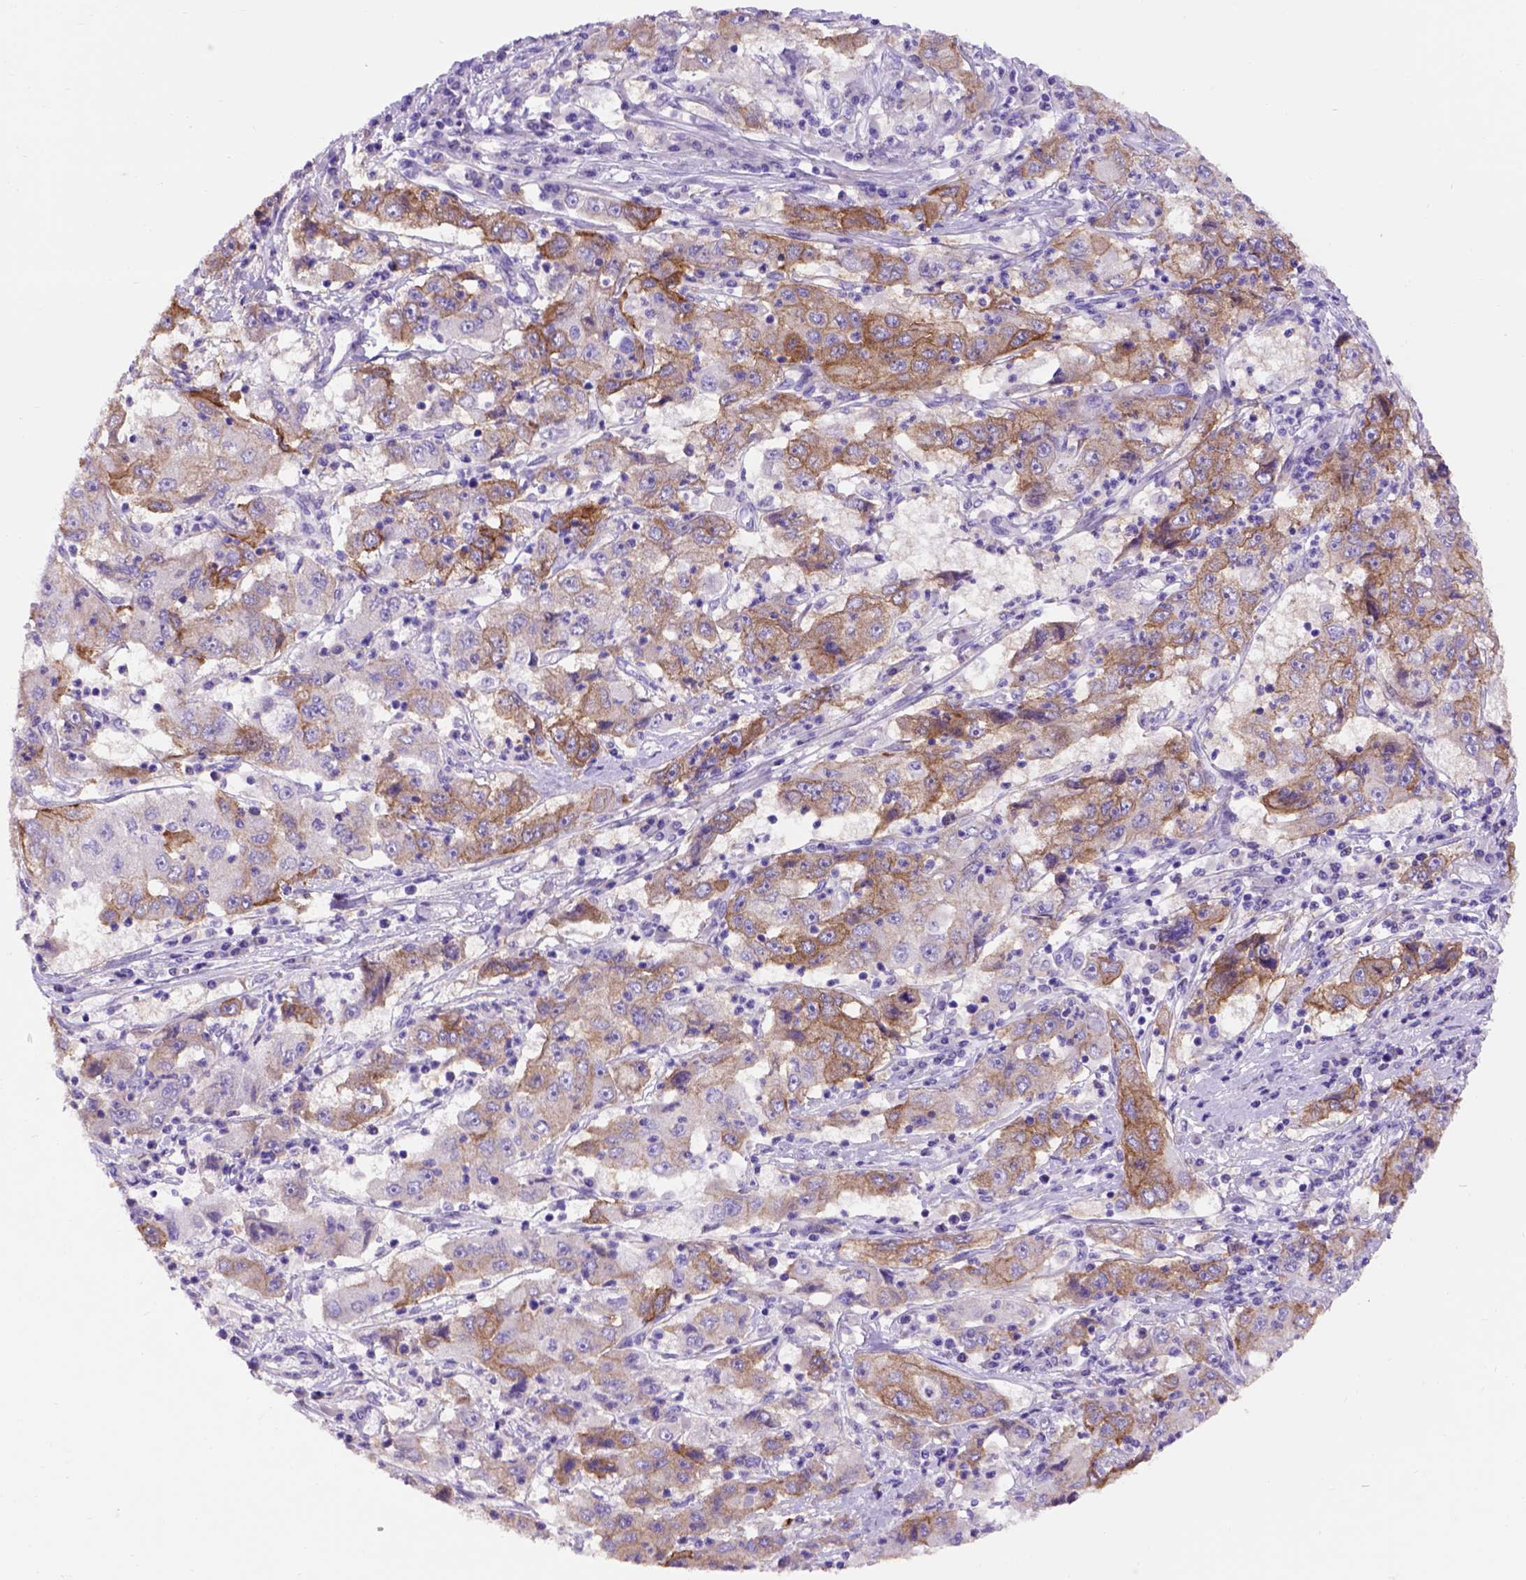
{"staining": {"intensity": "moderate", "quantity": ">75%", "location": "cytoplasmic/membranous"}, "tissue": "cervical cancer", "cell_type": "Tumor cells", "image_type": "cancer", "snomed": [{"axis": "morphology", "description": "Squamous cell carcinoma, NOS"}, {"axis": "topography", "description": "Cervix"}], "caption": "This image reveals immunohistochemistry (IHC) staining of human squamous cell carcinoma (cervical), with medium moderate cytoplasmic/membranous positivity in approximately >75% of tumor cells.", "gene": "EGFR", "patient": {"sex": "female", "age": 36}}